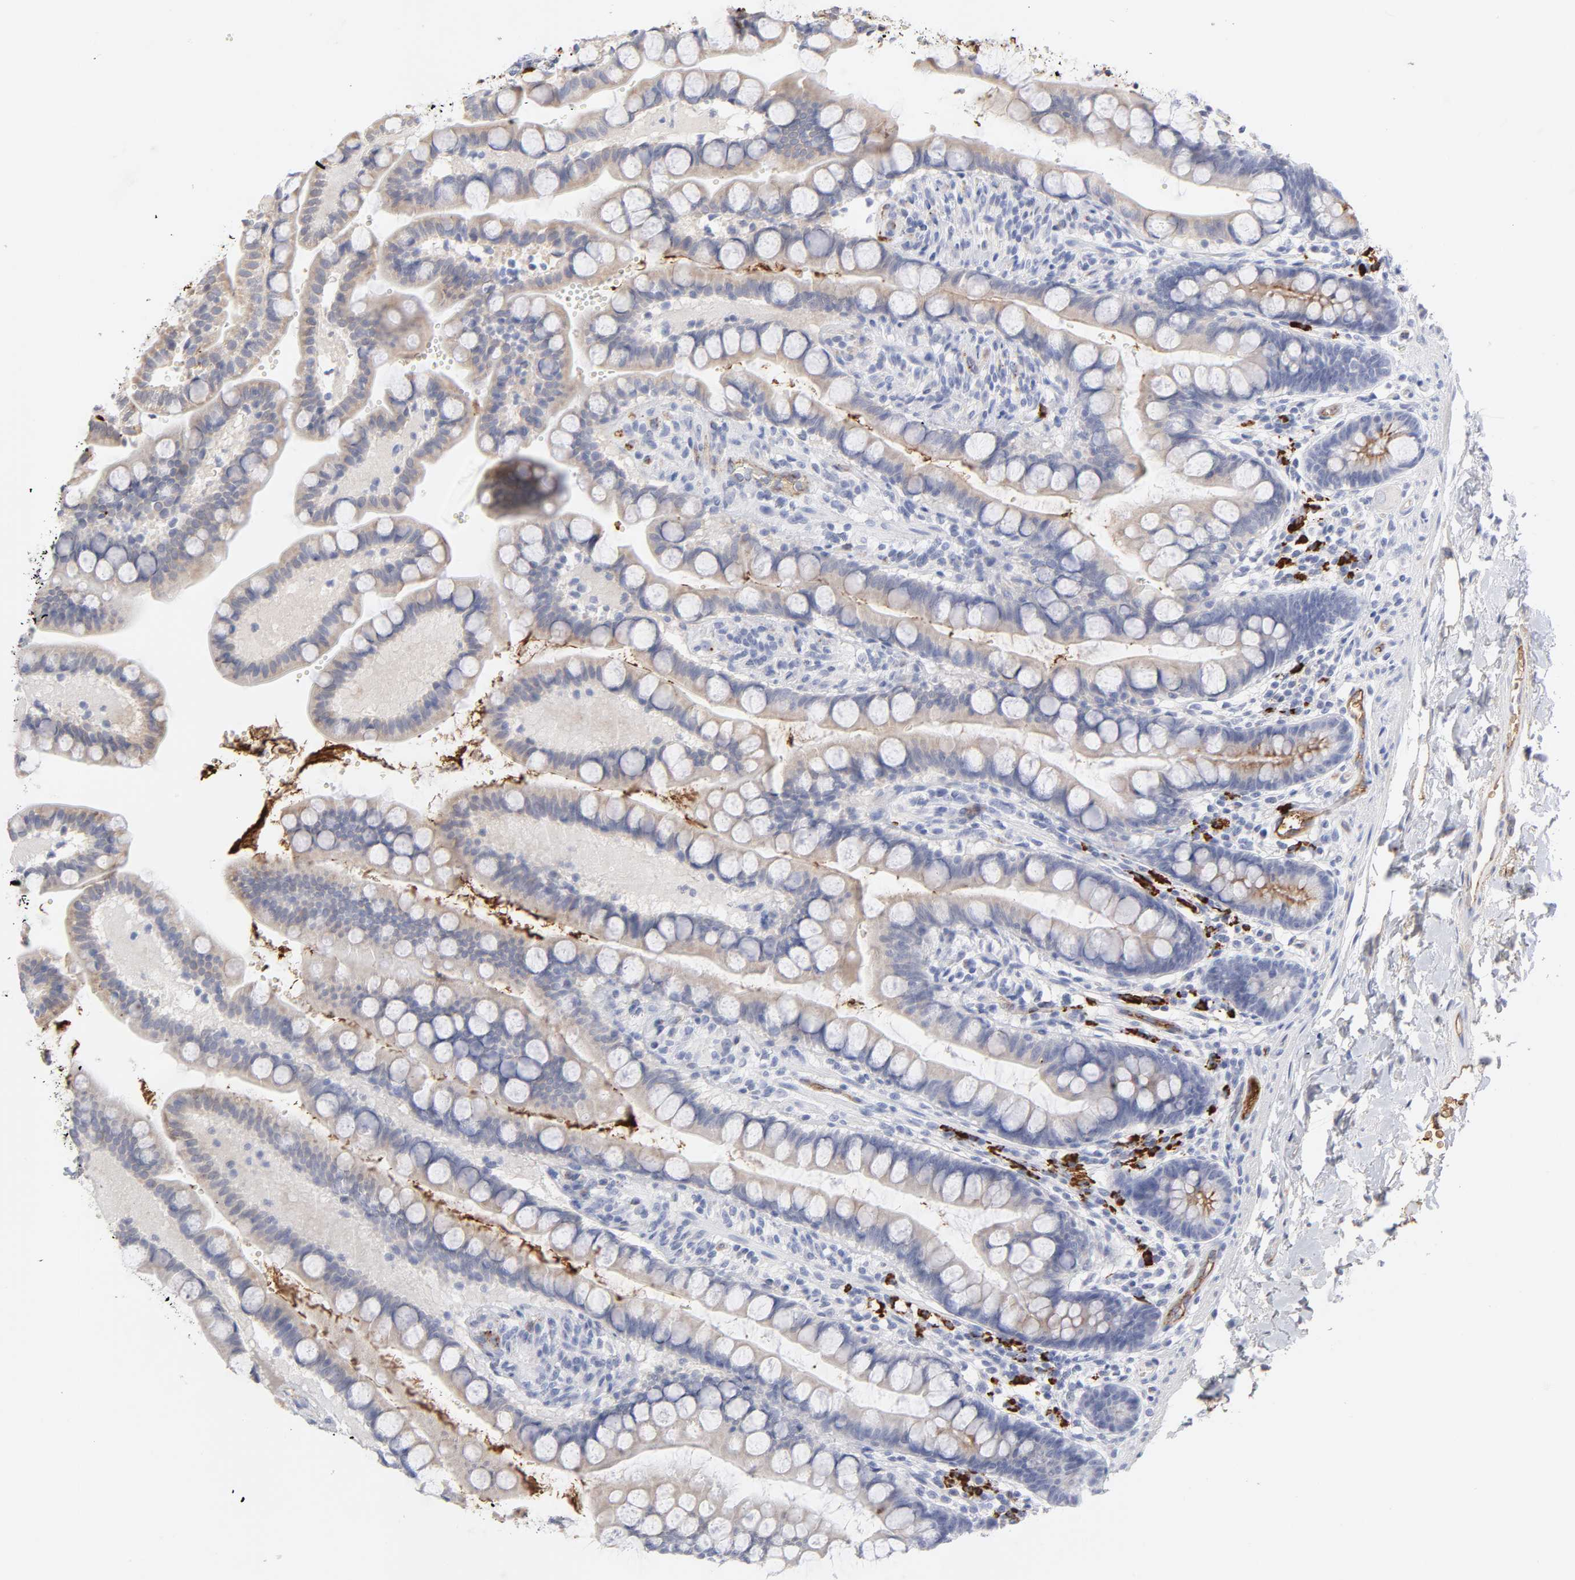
{"staining": {"intensity": "negative", "quantity": "none", "location": "none"}, "tissue": "small intestine", "cell_type": "Glandular cells", "image_type": "normal", "snomed": [{"axis": "morphology", "description": "Normal tissue, NOS"}, {"axis": "topography", "description": "Small intestine"}], "caption": "Immunohistochemistry photomicrograph of benign human small intestine stained for a protein (brown), which exhibits no expression in glandular cells.", "gene": "PLAT", "patient": {"sex": "female", "age": 58}}